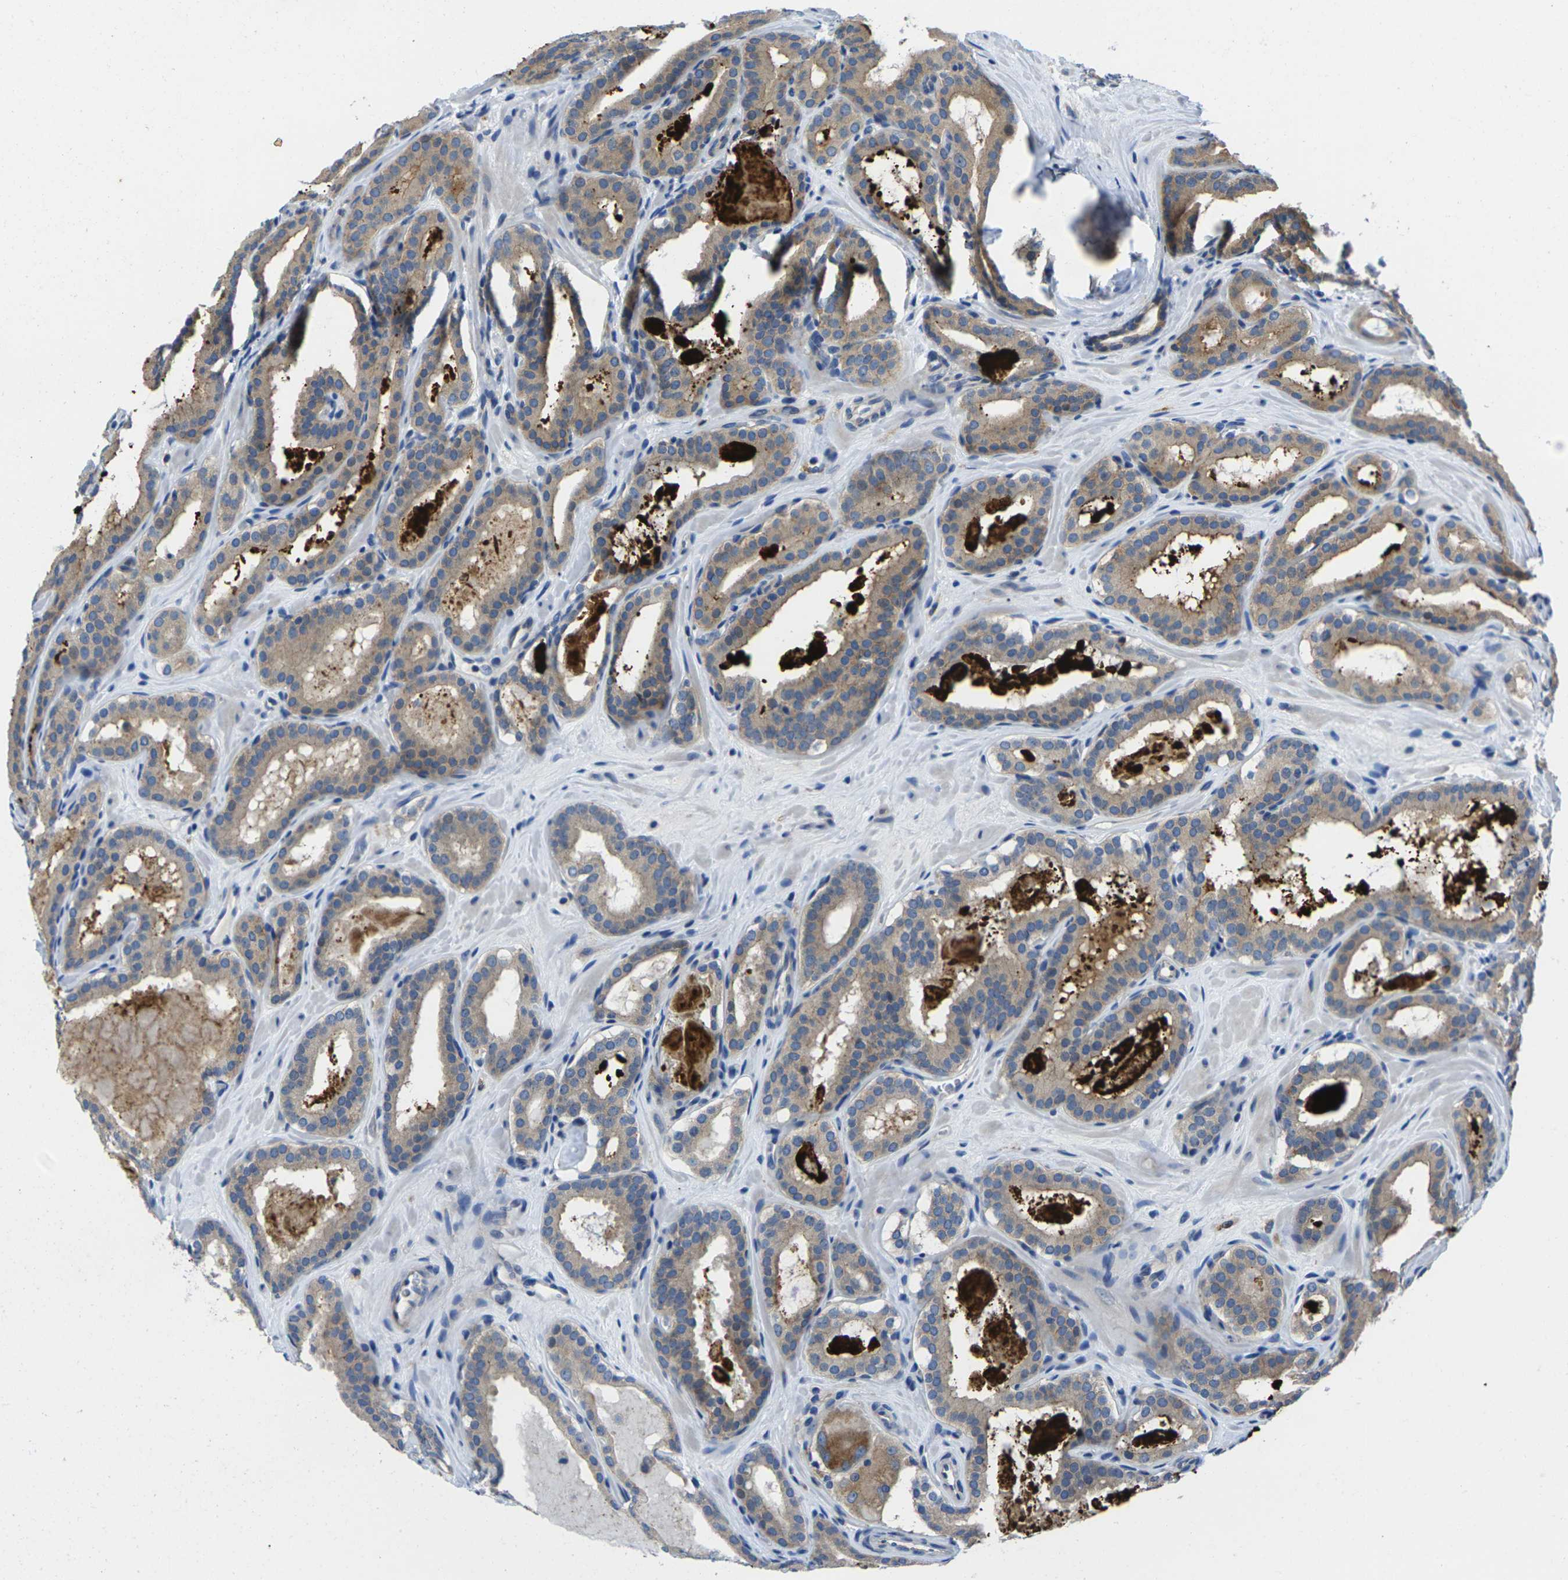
{"staining": {"intensity": "moderate", "quantity": ">75%", "location": "cytoplasmic/membranous"}, "tissue": "prostate cancer", "cell_type": "Tumor cells", "image_type": "cancer", "snomed": [{"axis": "morphology", "description": "Adenocarcinoma, High grade"}, {"axis": "topography", "description": "Prostate"}], "caption": "Human prostate cancer (high-grade adenocarcinoma) stained with a protein marker displays moderate staining in tumor cells.", "gene": "SCNN1A", "patient": {"sex": "male", "age": 60}}